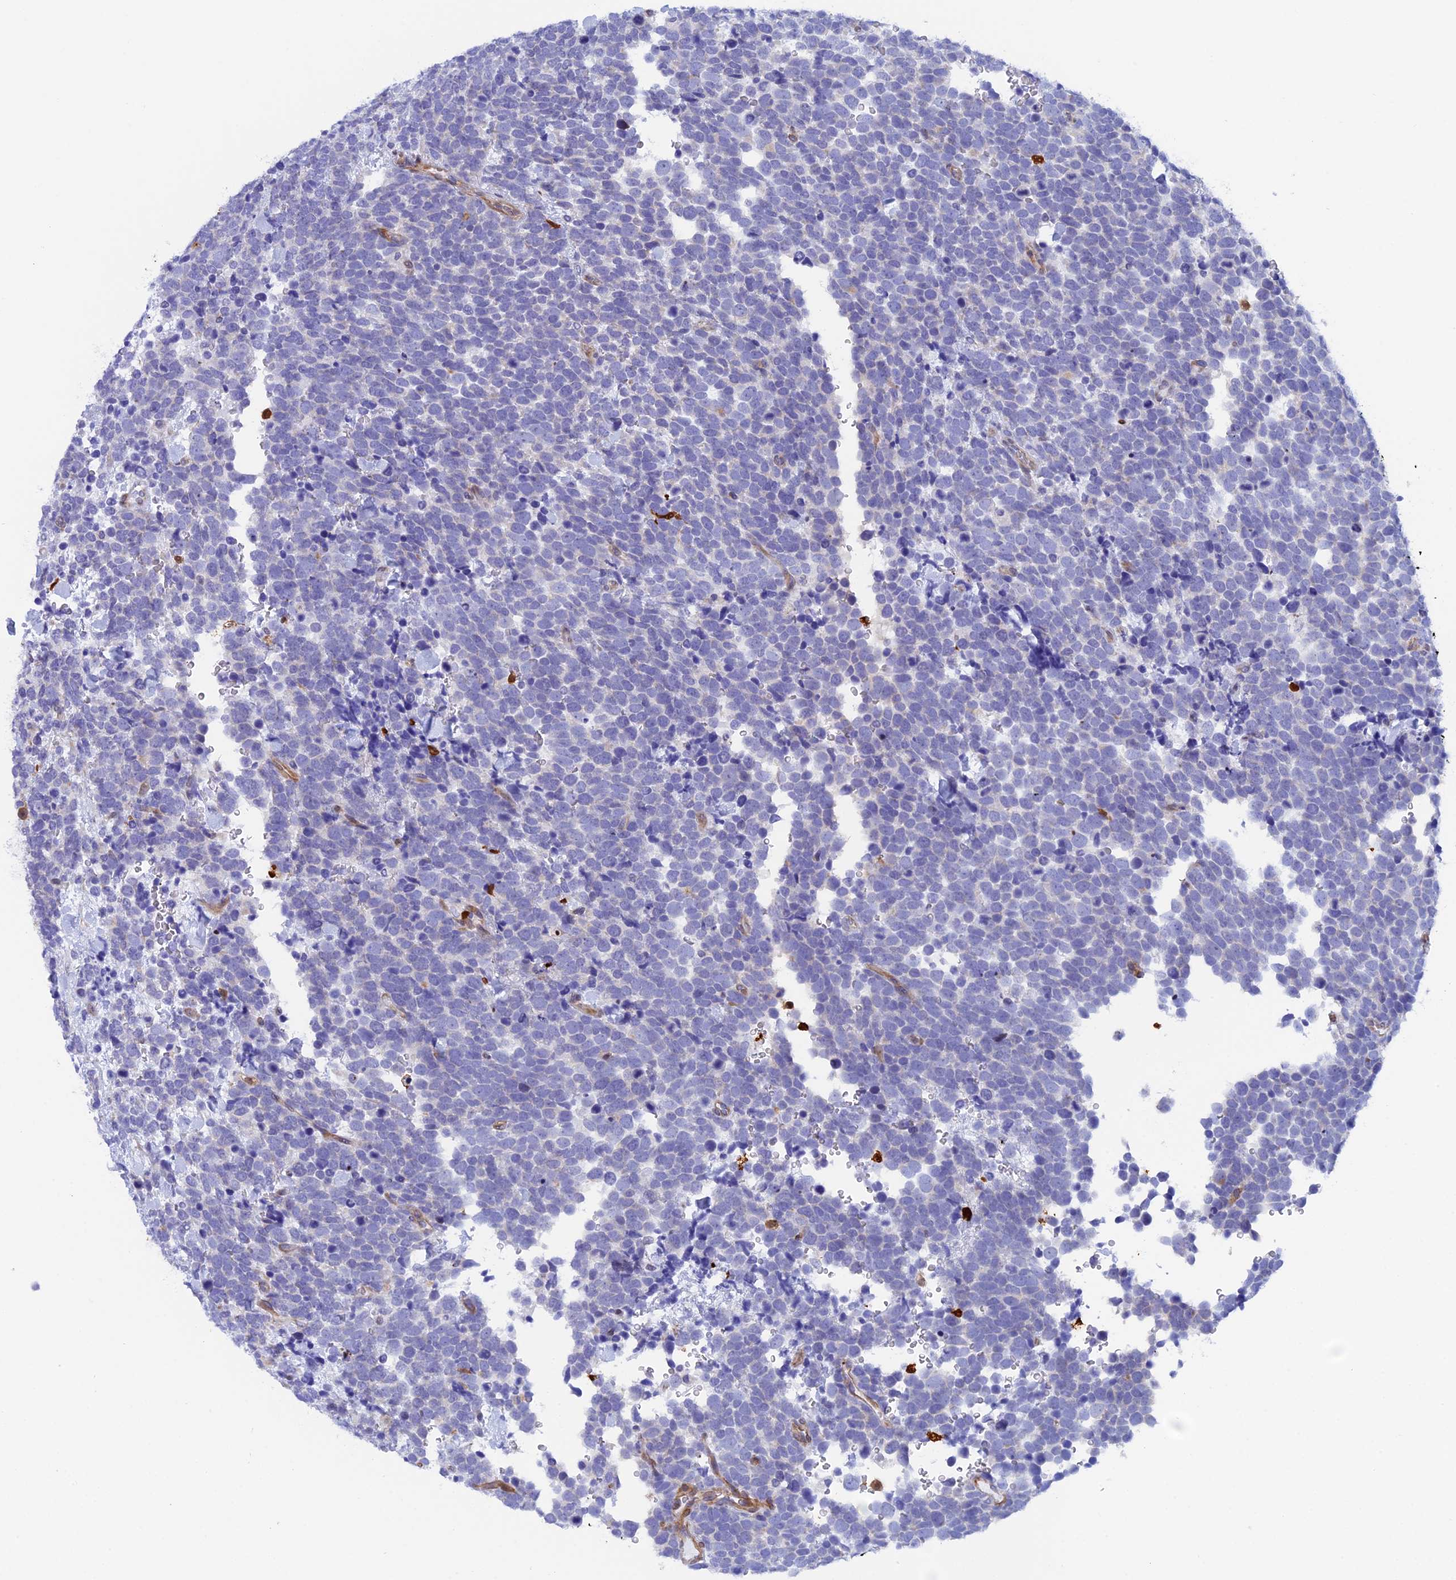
{"staining": {"intensity": "negative", "quantity": "none", "location": "none"}, "tissue": "urothelial cancer", "cell_type": "Tumor cells", "image_type": "cancer", "snomed": [{"axis": "morphology", "description": "Urothelial carcinoma, High grade"}, {"axis": "topography", "description": "Urinary bladder"}], "caption": "Tumor cells show no significant positivity in urothelial carcinoma (high-grade).", "gene": "SLC26A1", "patient": {"sex": "female", "age": 82}}